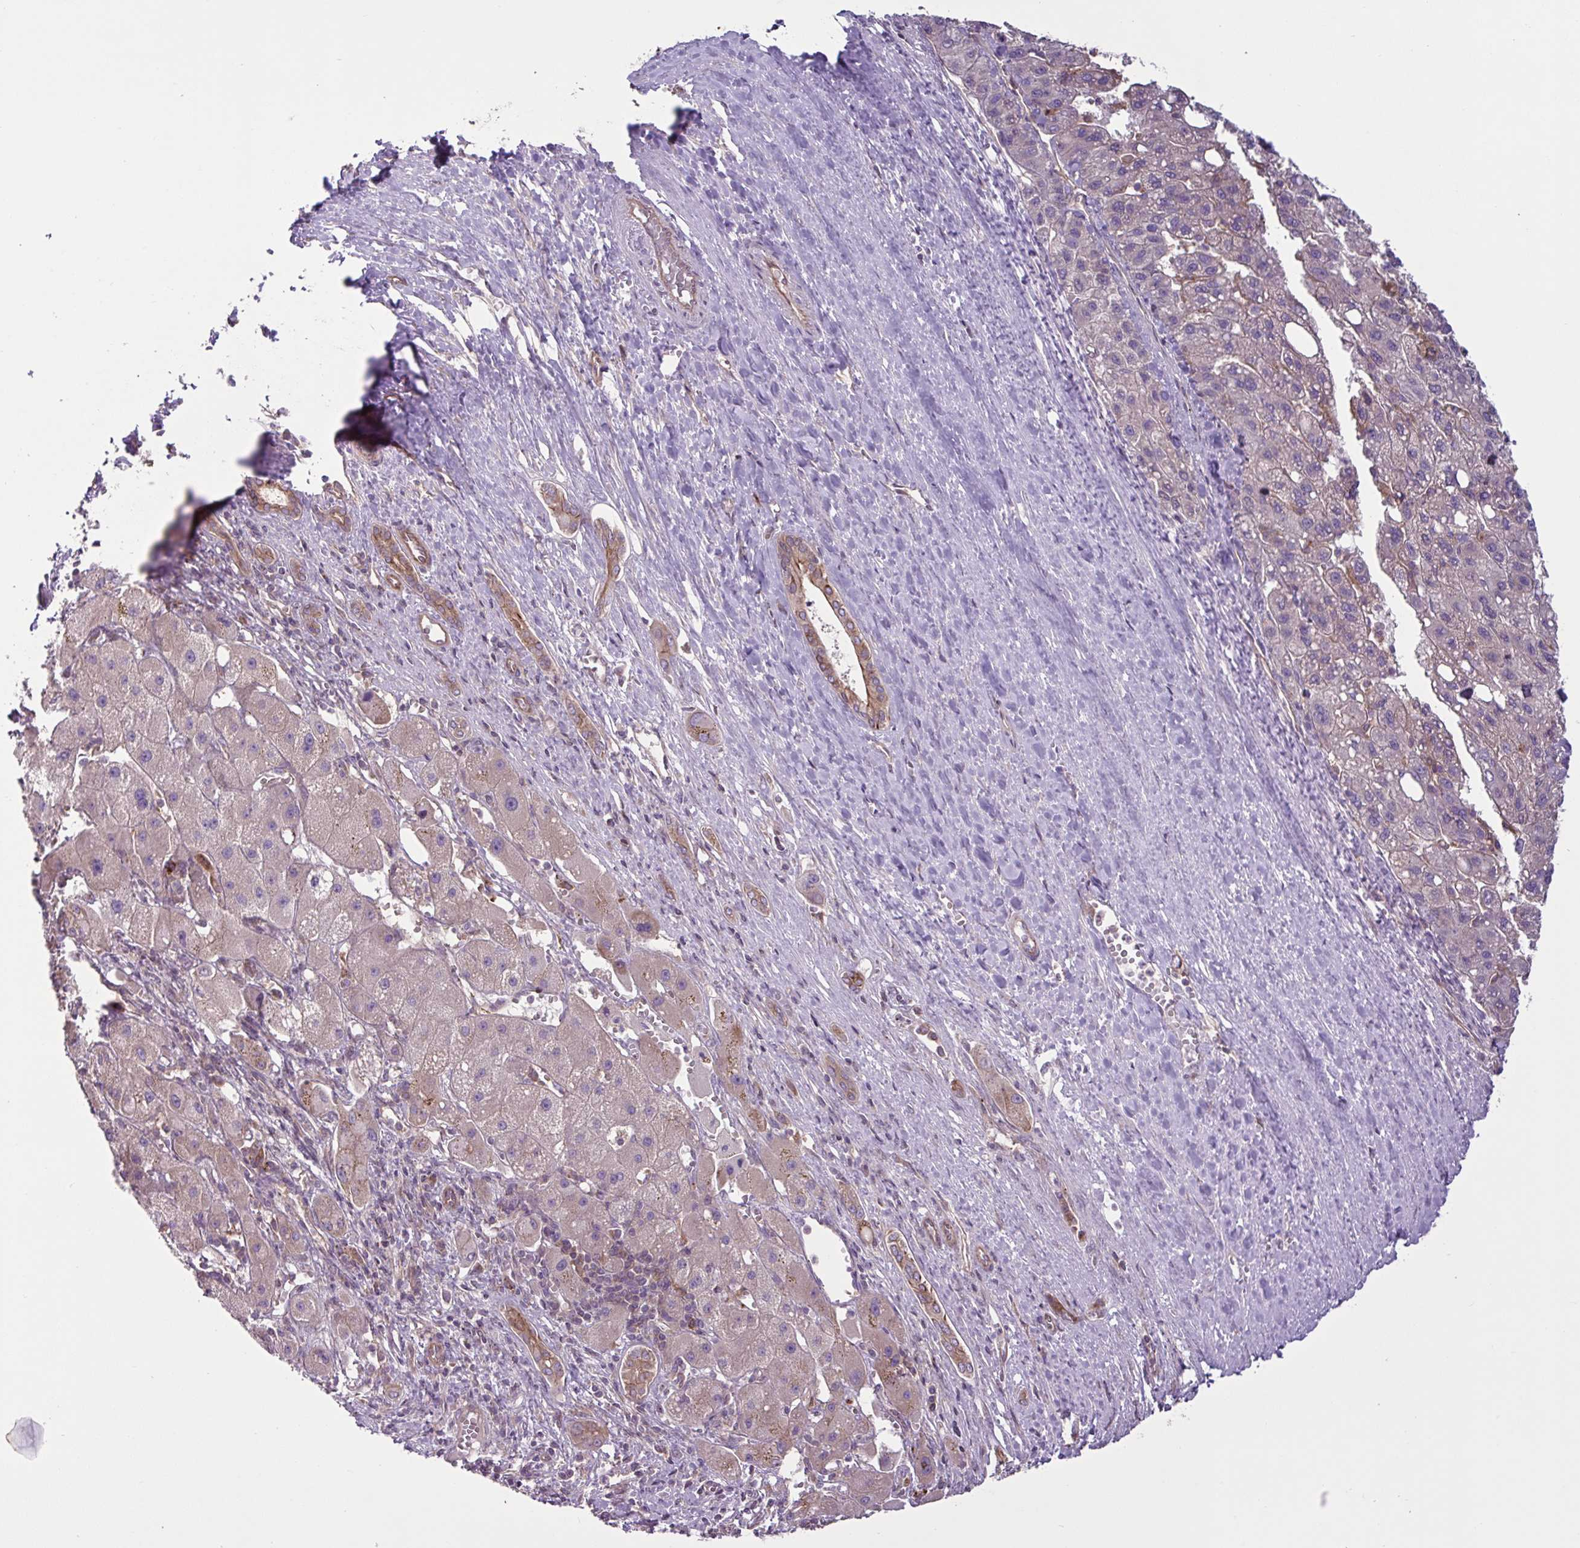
{"staining": {"intensity": "weak", "quantity": "<25%", "location": "nuclear"}, "tissue": "liver cancer", "cell_type": "Tumor cells", "image_type": "cancer", "snomed": [{"axis": "morphology", "description": "Carcinoma, Hepatocellular, NOS"}, {"axis": "topography", "description": "Liver"}], "caption": "This is a histopathology image of immunohistochemistry staining of liver cancer, which shows no positivity in tumor cells.", "gene": "GLTP", "patient": {"sex": "female", "age": 82}}